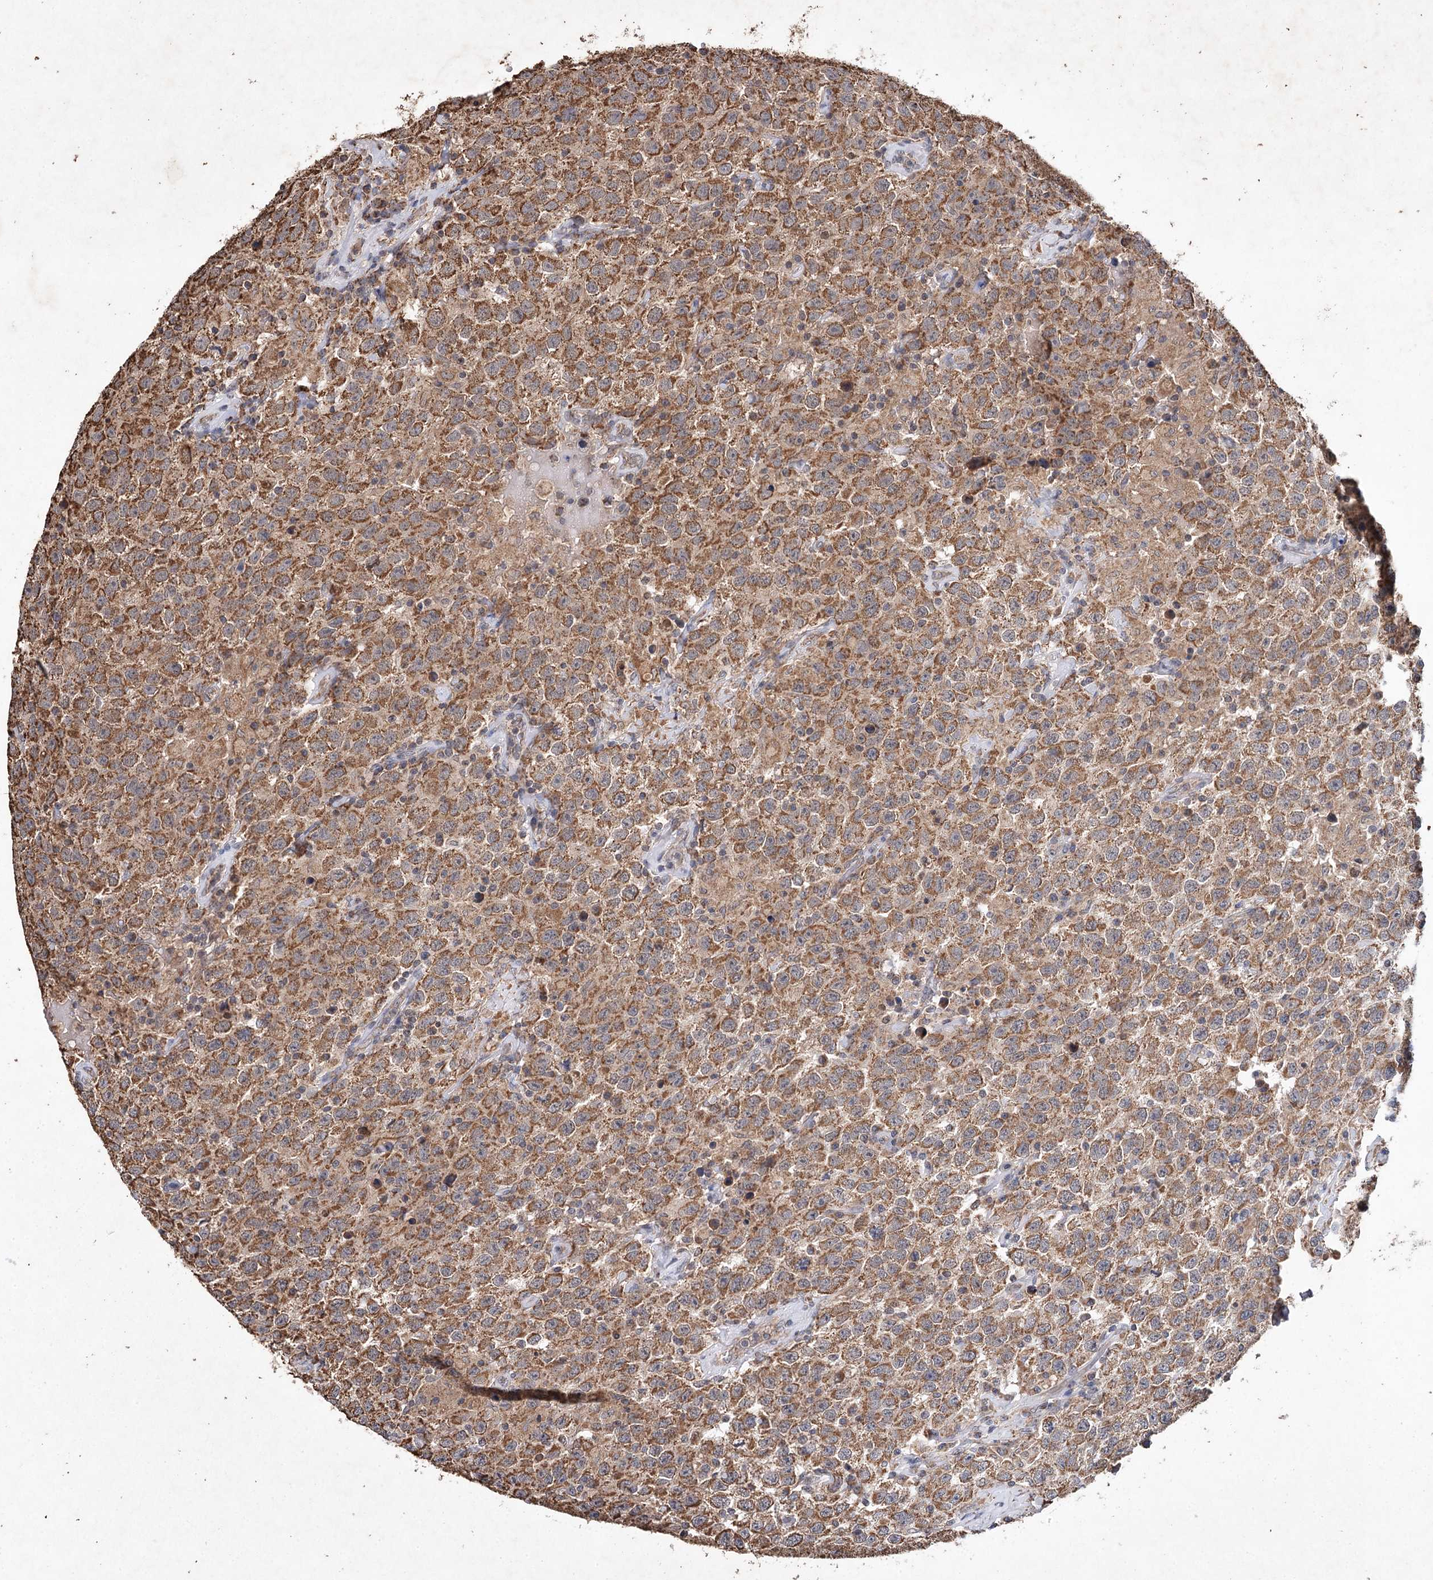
{"staining": {"intensity": "moderate", "quantity": ">75%", "location": "cytoplasmic/membranous"}, "tissue": "testis cancer", "cell_type": "Tumor cells", "image_type": "cancer", "snomed": [{"axis": "morphology", "description": "Seminoma, NOS"}, {"axis": "topography", "description": "Testis"}], "caption": "This is an image of IHC staining of testis cancer, which shows moderate staining in the cytoplasmic/membranous of tumor cells.", "gene": "PIK3CB", "patient": {"sex": "male", "age": 41}}